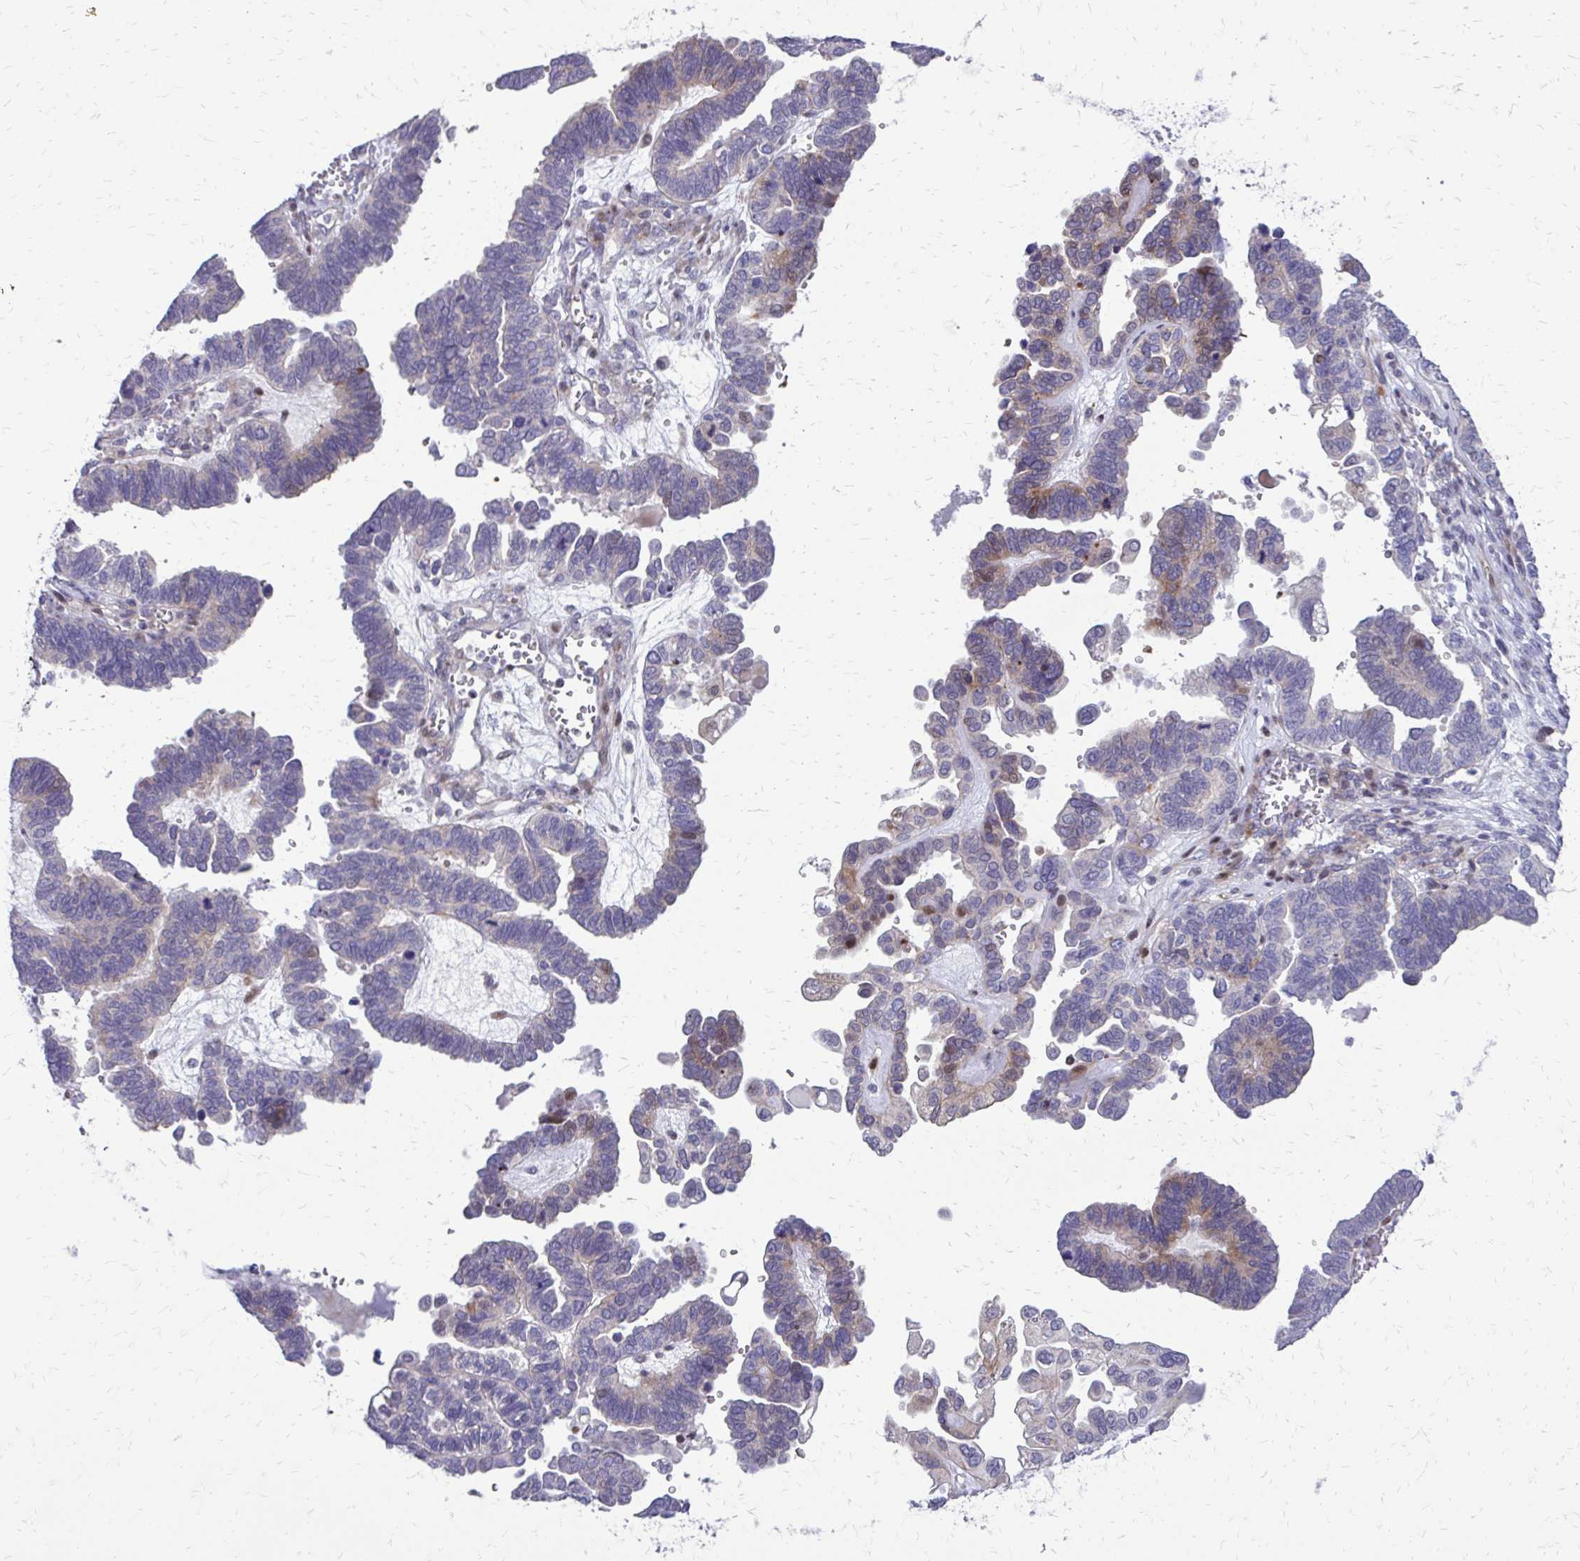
{"staining": {"intensity": "moderate", "quantity": "<25%", "location": "cytoplasmic/membranous"}, "tissue": "ovarian cancer", "cell_type": "Tumor cells", "image_type": "cancer", "snomed": [{"axis": "morphology", "description": "Cystadenocarcinoma, serous, NOS"}, {"axis": "topography", "description": "Ovary"}], "caption": "A photomicrograph of ovarian cancer (serous cystadenocarcinoma) stained for a protein demonstrates moderate cytoplasmic/membranous brown staining in tumor cells. The staining was performed using DAB to visualize the protein expression in brown, while the nuclei were stained in blue with hematoxylin (Magnification: 20x).", "gene": "PPDPFL", "patient": {"sex": "female", "age": 51}}